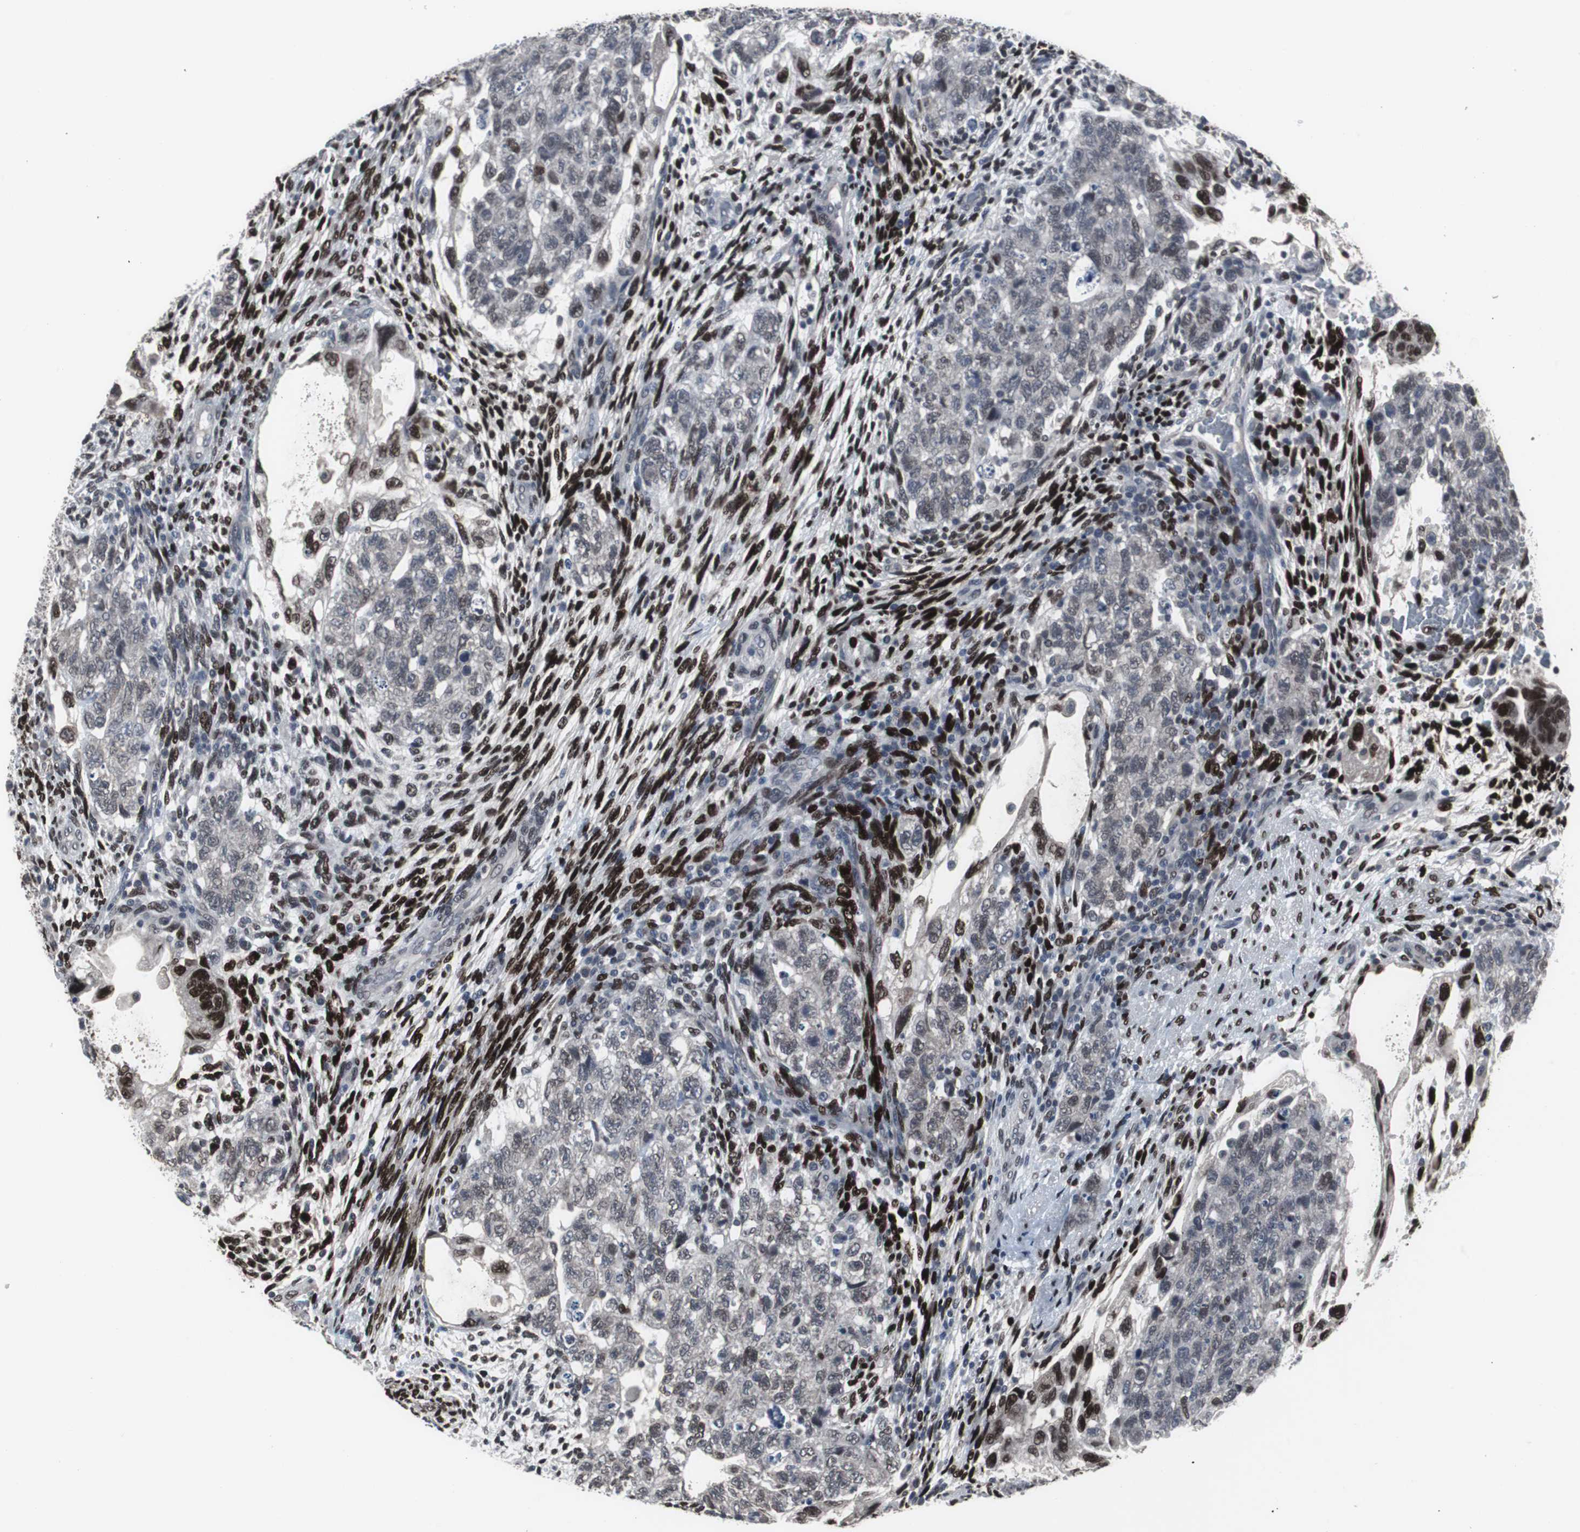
{"staining": {"intensity": "moderate", "quantity": "<25%", "location": "nuclear"}, "tissue": "testis cancer", "cell_type": "Tumor cells", "image_type": "cancer", "snomed": [{"axis": "morphology", "description": "Normal tissue, NOS"}, {"axis": "morphology", "description": "Carcinoma, Embryonal, NOS"}, {"axis": "topography", "description": "Testis"}], "caption": "Immunohistochemical staining of embryonal carcinoma (testis) displays low levels of moderate nuclear positivity in about <25% of tumor cells.", "gene": "FOXP4", "patient": {"sex": "male", "age": 36}}